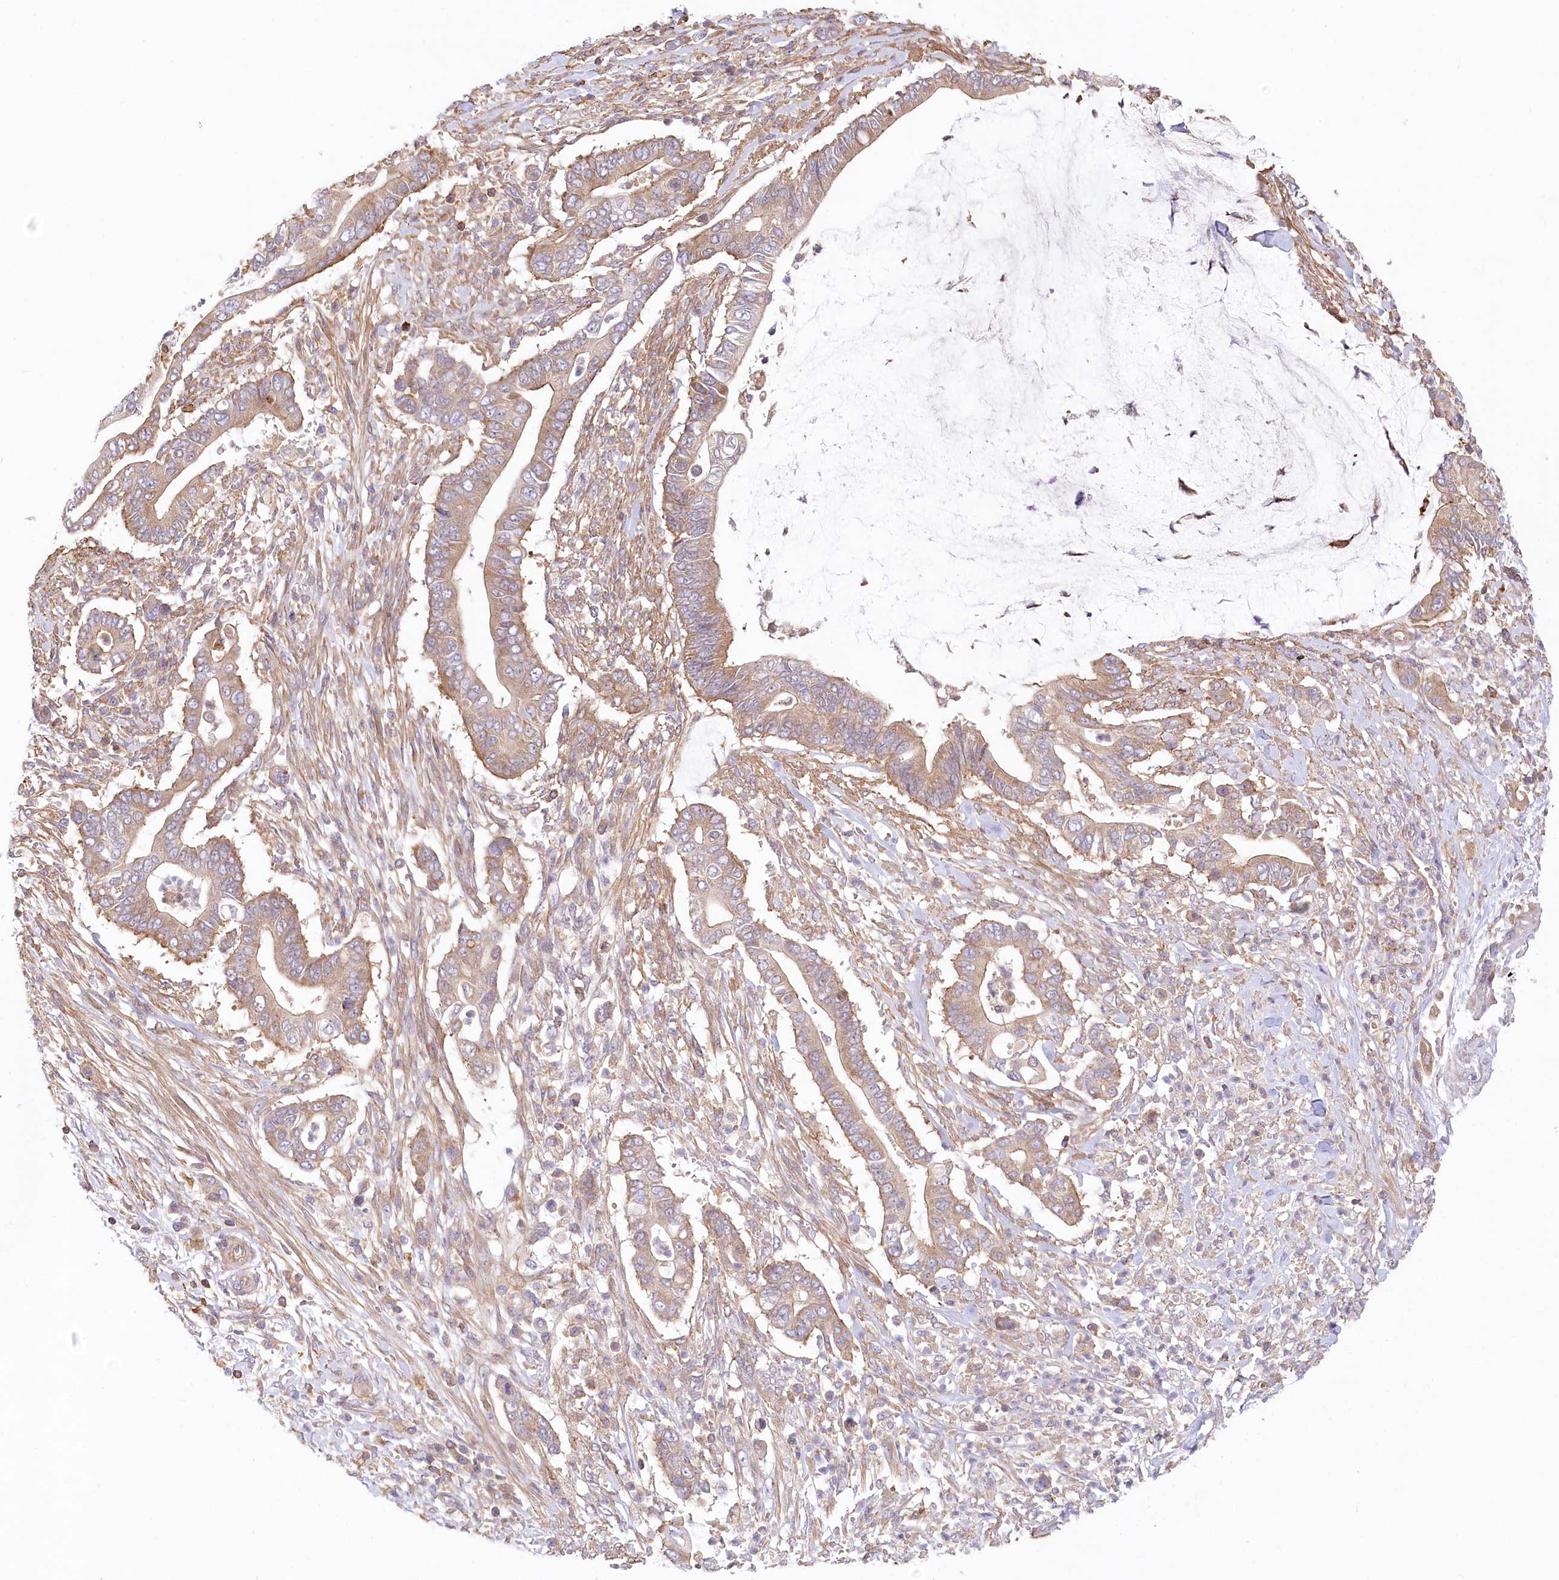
{"staining": {"intensity": "moderate", "quantity": "25%-75%", "location": "cytoplasmic/membranous"}, "tissue": "pancreatic cancer", "cell_type": "Tumor cells", "image_type": "cancer", "snomed": [{"axis": "morphology", "description": "Adenocarcinoma, NOS"}, {"axis": "topography", "description": "Pancreas"}], "caption": "A photomicrograph of human pancreatic adenocarcinoma stained for a protein reveals moderate cytoplasmic/membranous brown staining in tumor cells.", "gene": "UMPS", "patient": {"sex": "male", "age": 68}}